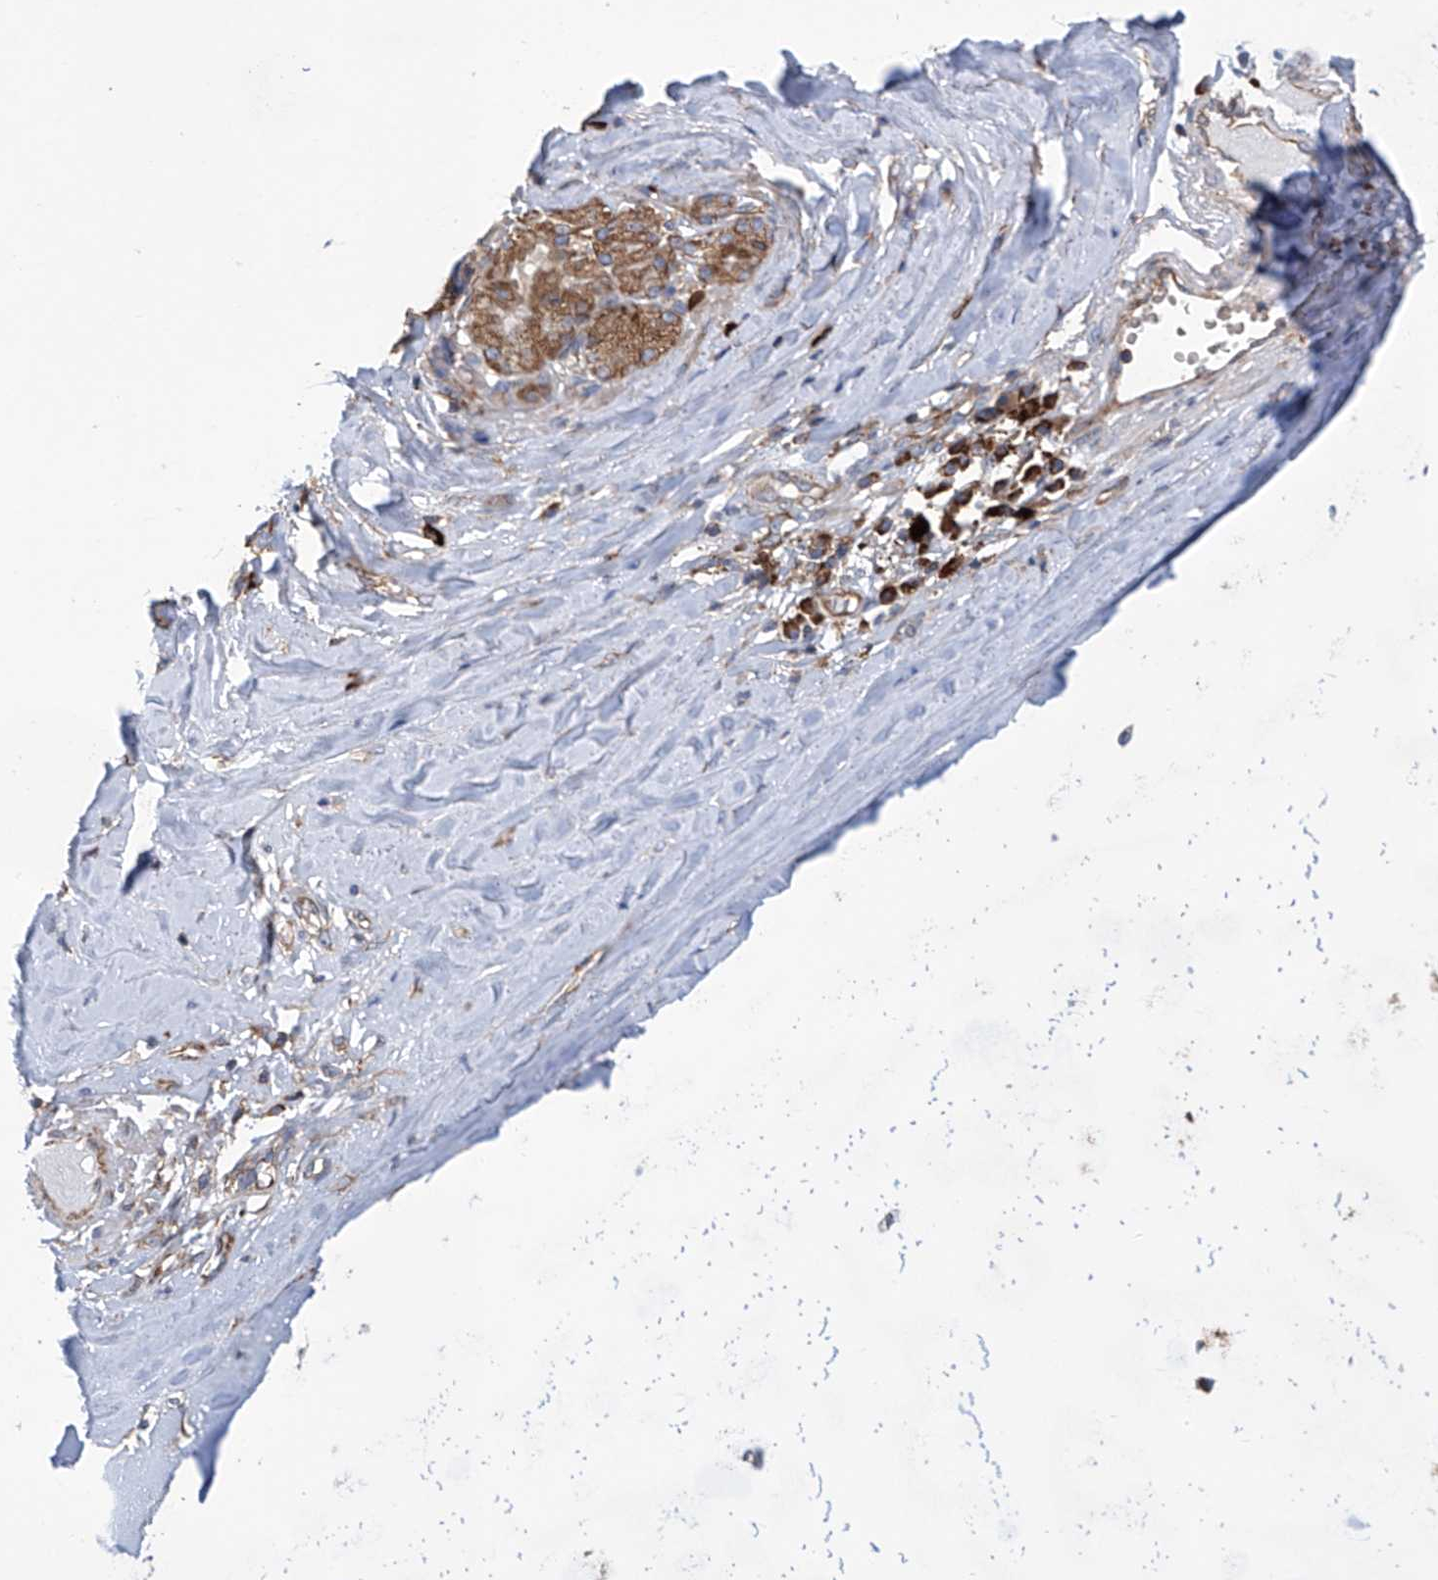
{"staining": {"intensity": "negative", "quantity": "none", "location": "none"}, "tissue": "adipose tissue", "cell_type": "Adipocytes", "image_type": "normal", "snomed": [{"axis": "morphology", "description": "Normal tissue, NOS"}, {"axis": "morphology", "description": "Basal cell carcinoma"}, {"axis": "topography", "description": "Cartilage tissue"}, {"axis": "topography", "description": "Nasopharynx"}, {"axis": "topography", "description": "Oral tissue"}], "caption": "IHC image of normal human adipose tissue stained for a protein (brown), which exhibits no positivity in adipocytes. (DAB (3,3'-diaminobenzidine) immunohistochemistry (IHC) visualized using brightfield microscopy, high magnification).", "gene": "SENP2", "patient": {"sex": "female", "age": 77}}